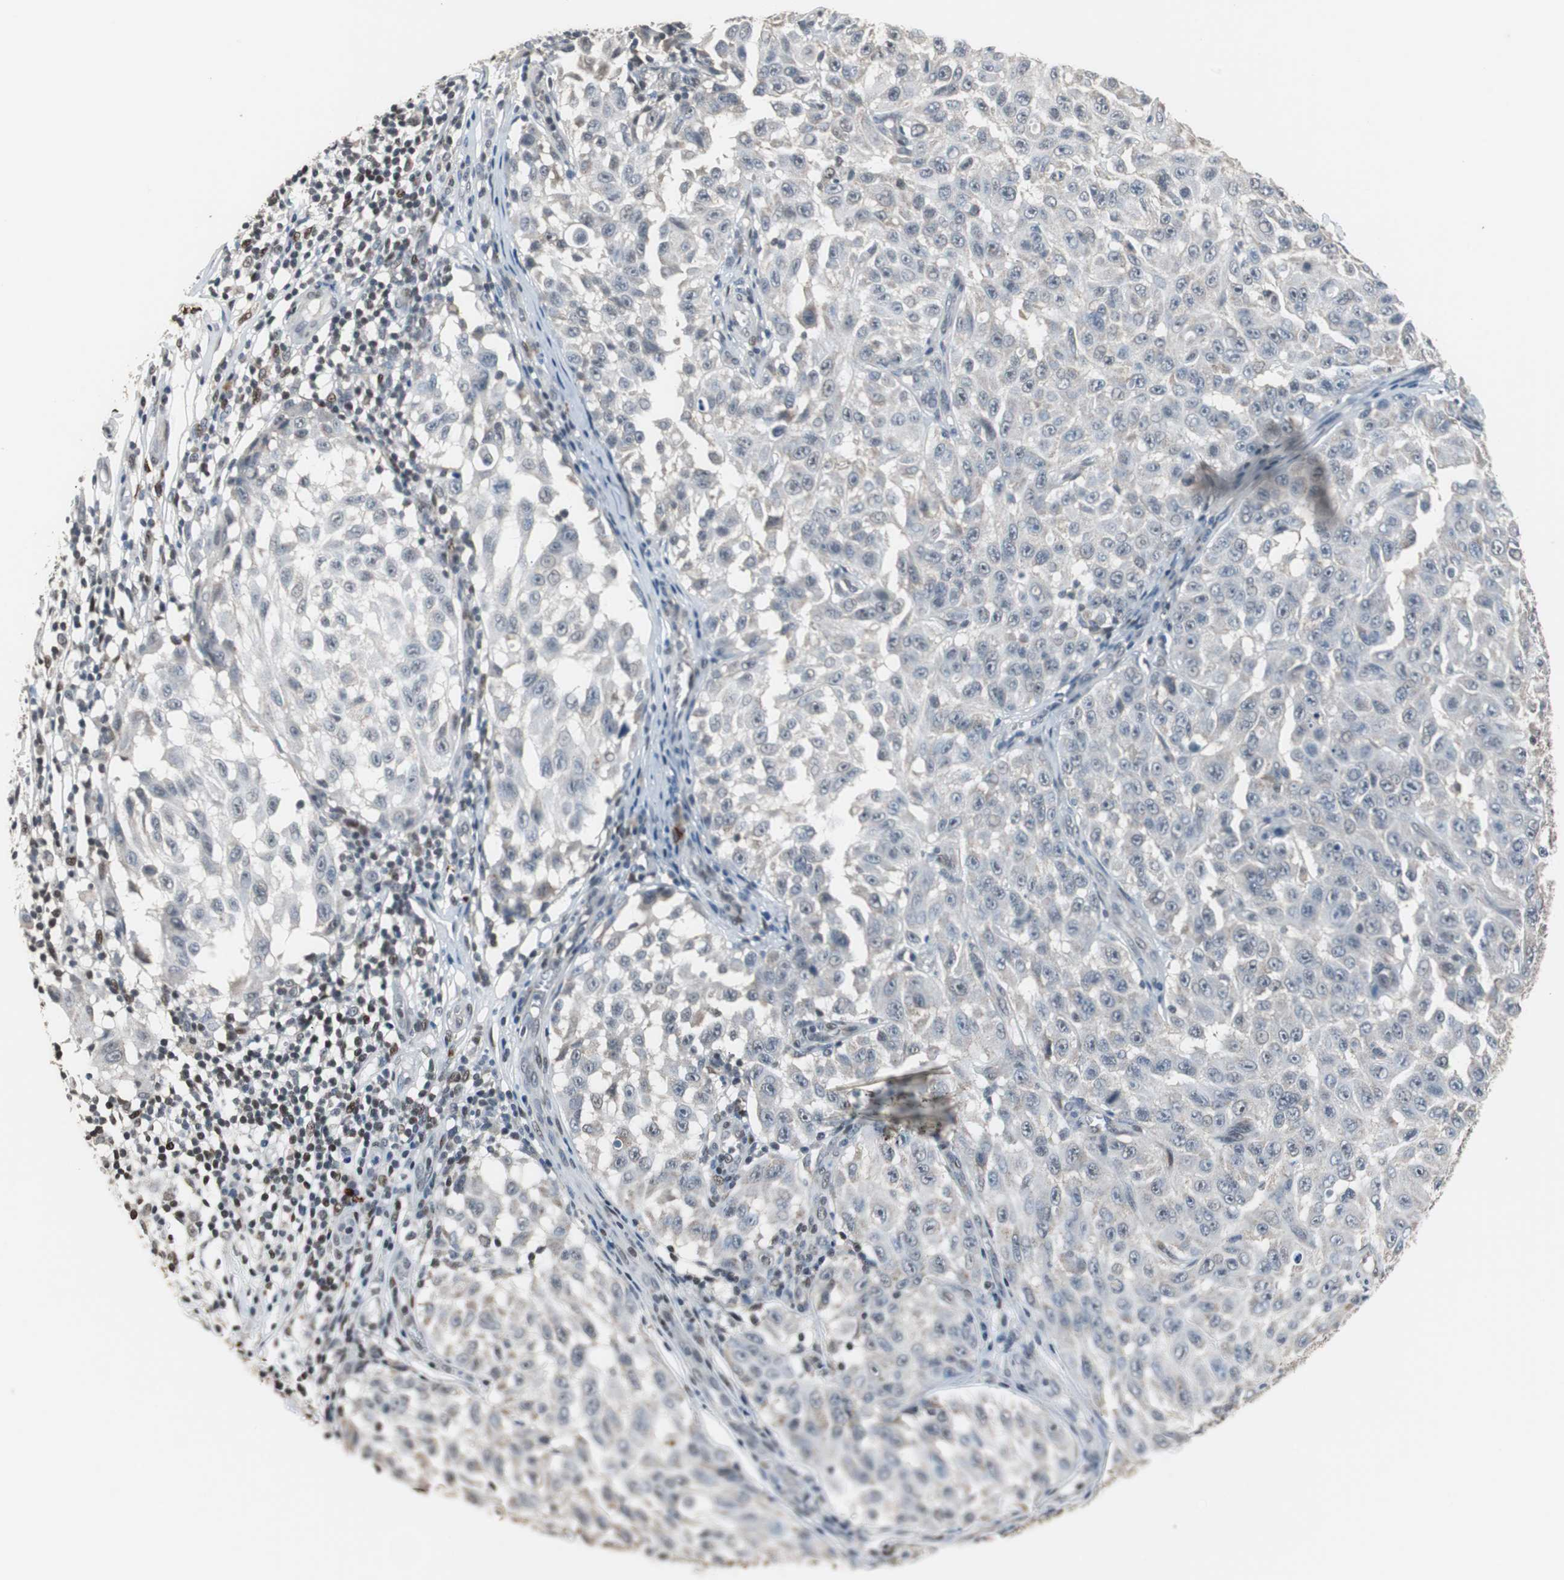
{"staining": {"intensity": "negative", "quantity": "none", "location": "none"}, "tissue": "melanoma", "cell_type": "Tumor cells", "image_type": "cancer", "snomed": [{"axis": "morphology", "description": "Malignant melanoma, NOS"}, {"axis": "topography", "description": "Skin"}], "caption": "This is an immunohistochemistry (IHC) micrograph of human melanoma. There is no expression in tumor cells.", "gene": "ZHX2", "patient": {"sex": "male", "age": 30}}